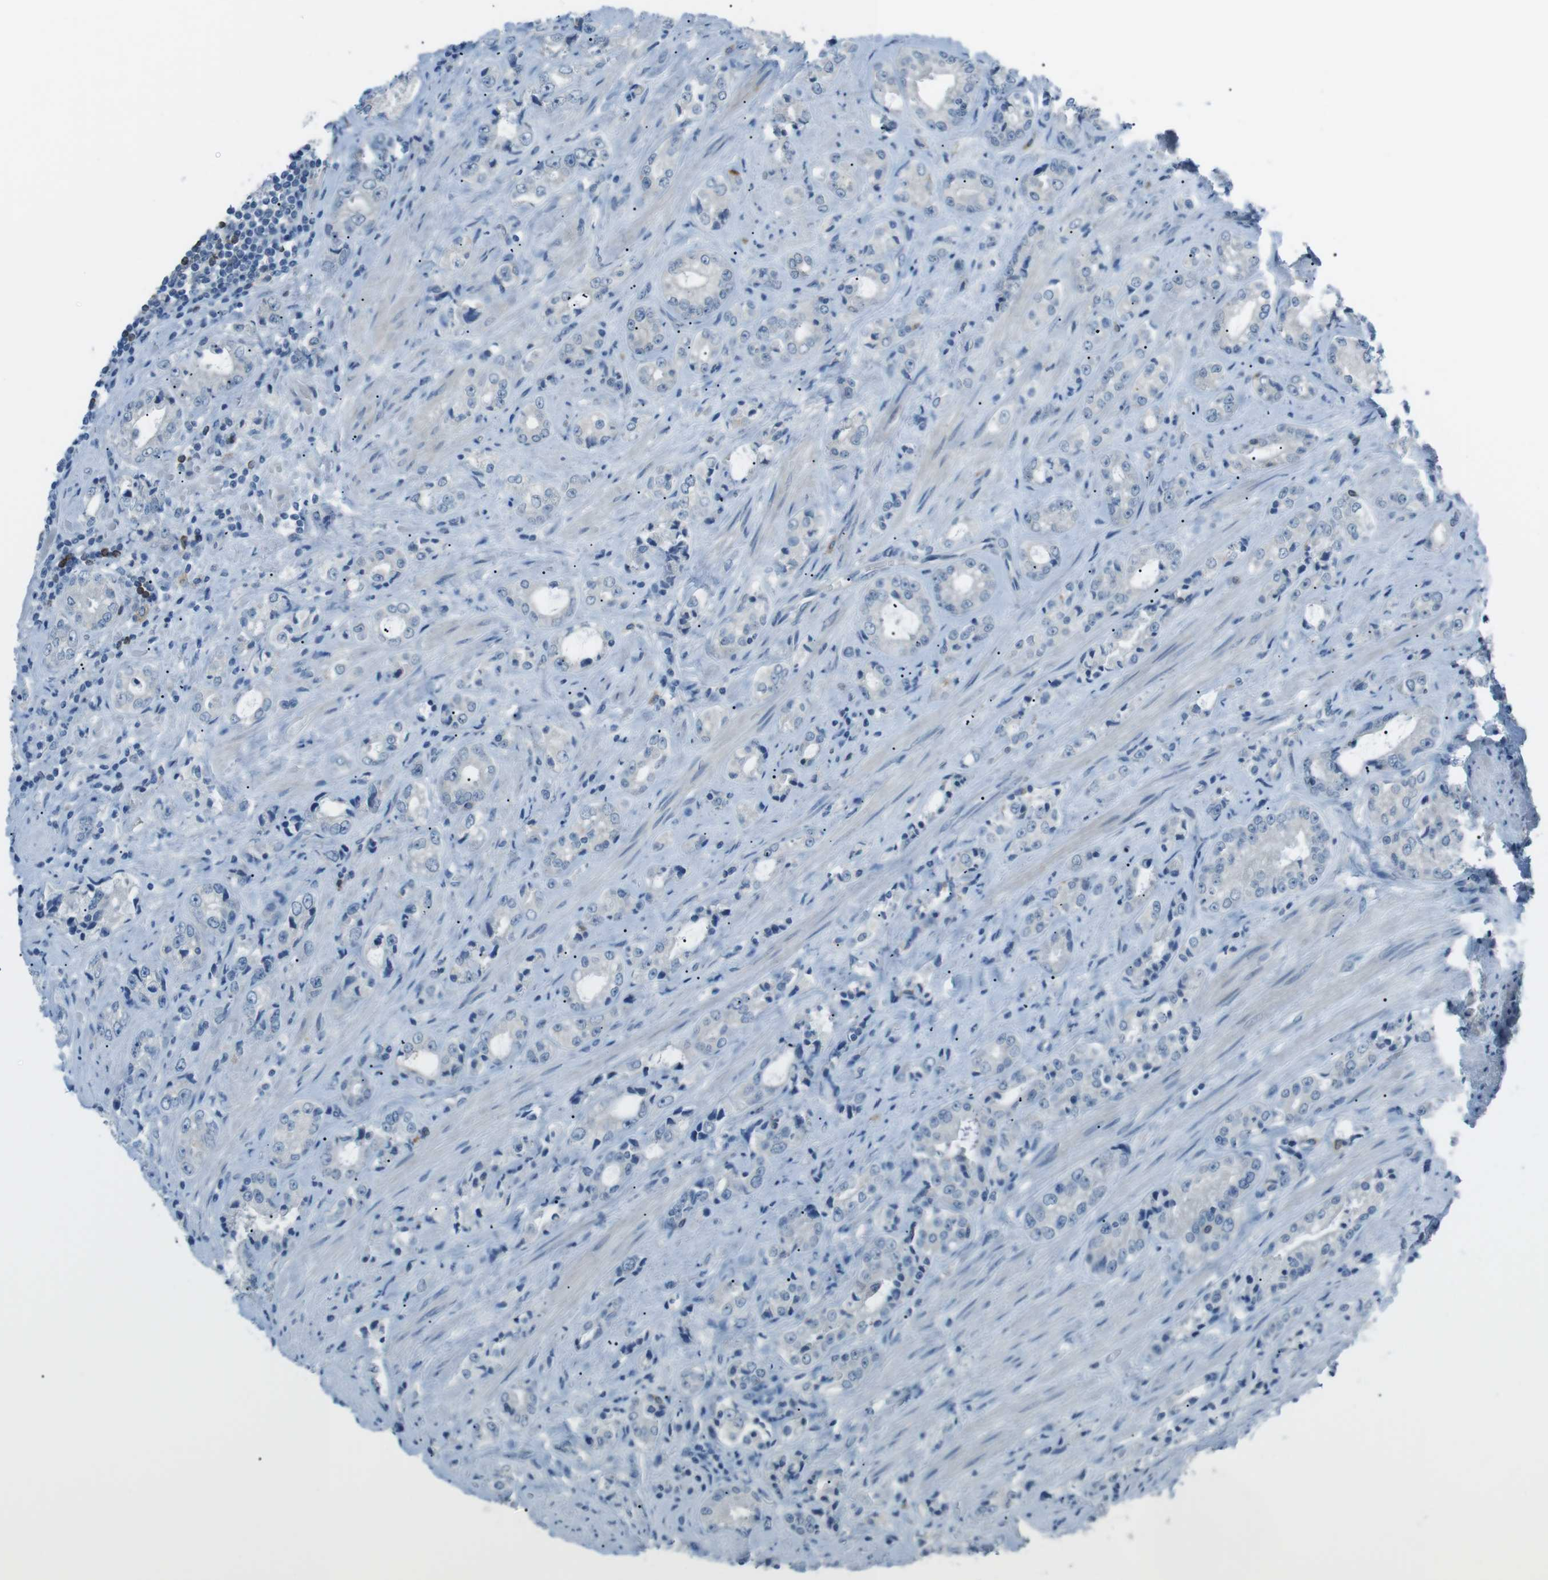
{"staining": {"intensity": "negative", "quantity": "none", "location": "none"}, "tissue": "prostate cancer", "cell_type": "Tumor cells", "image_type": "cancer", "snomed": [{"axis": "morphology", "description": "Adenocarcinoma, High grade"}, {"axis": "topography", "description": "Prostate"}], "caption": "Immunohistochemistry (IHC) micrograph of human prostate high-grade adenocarcinoma stained for a protein (brown), which reveals no positivity in tumor cells.", "gene": "FCRLA", "patient": {"sex": "male", "age": 61}}